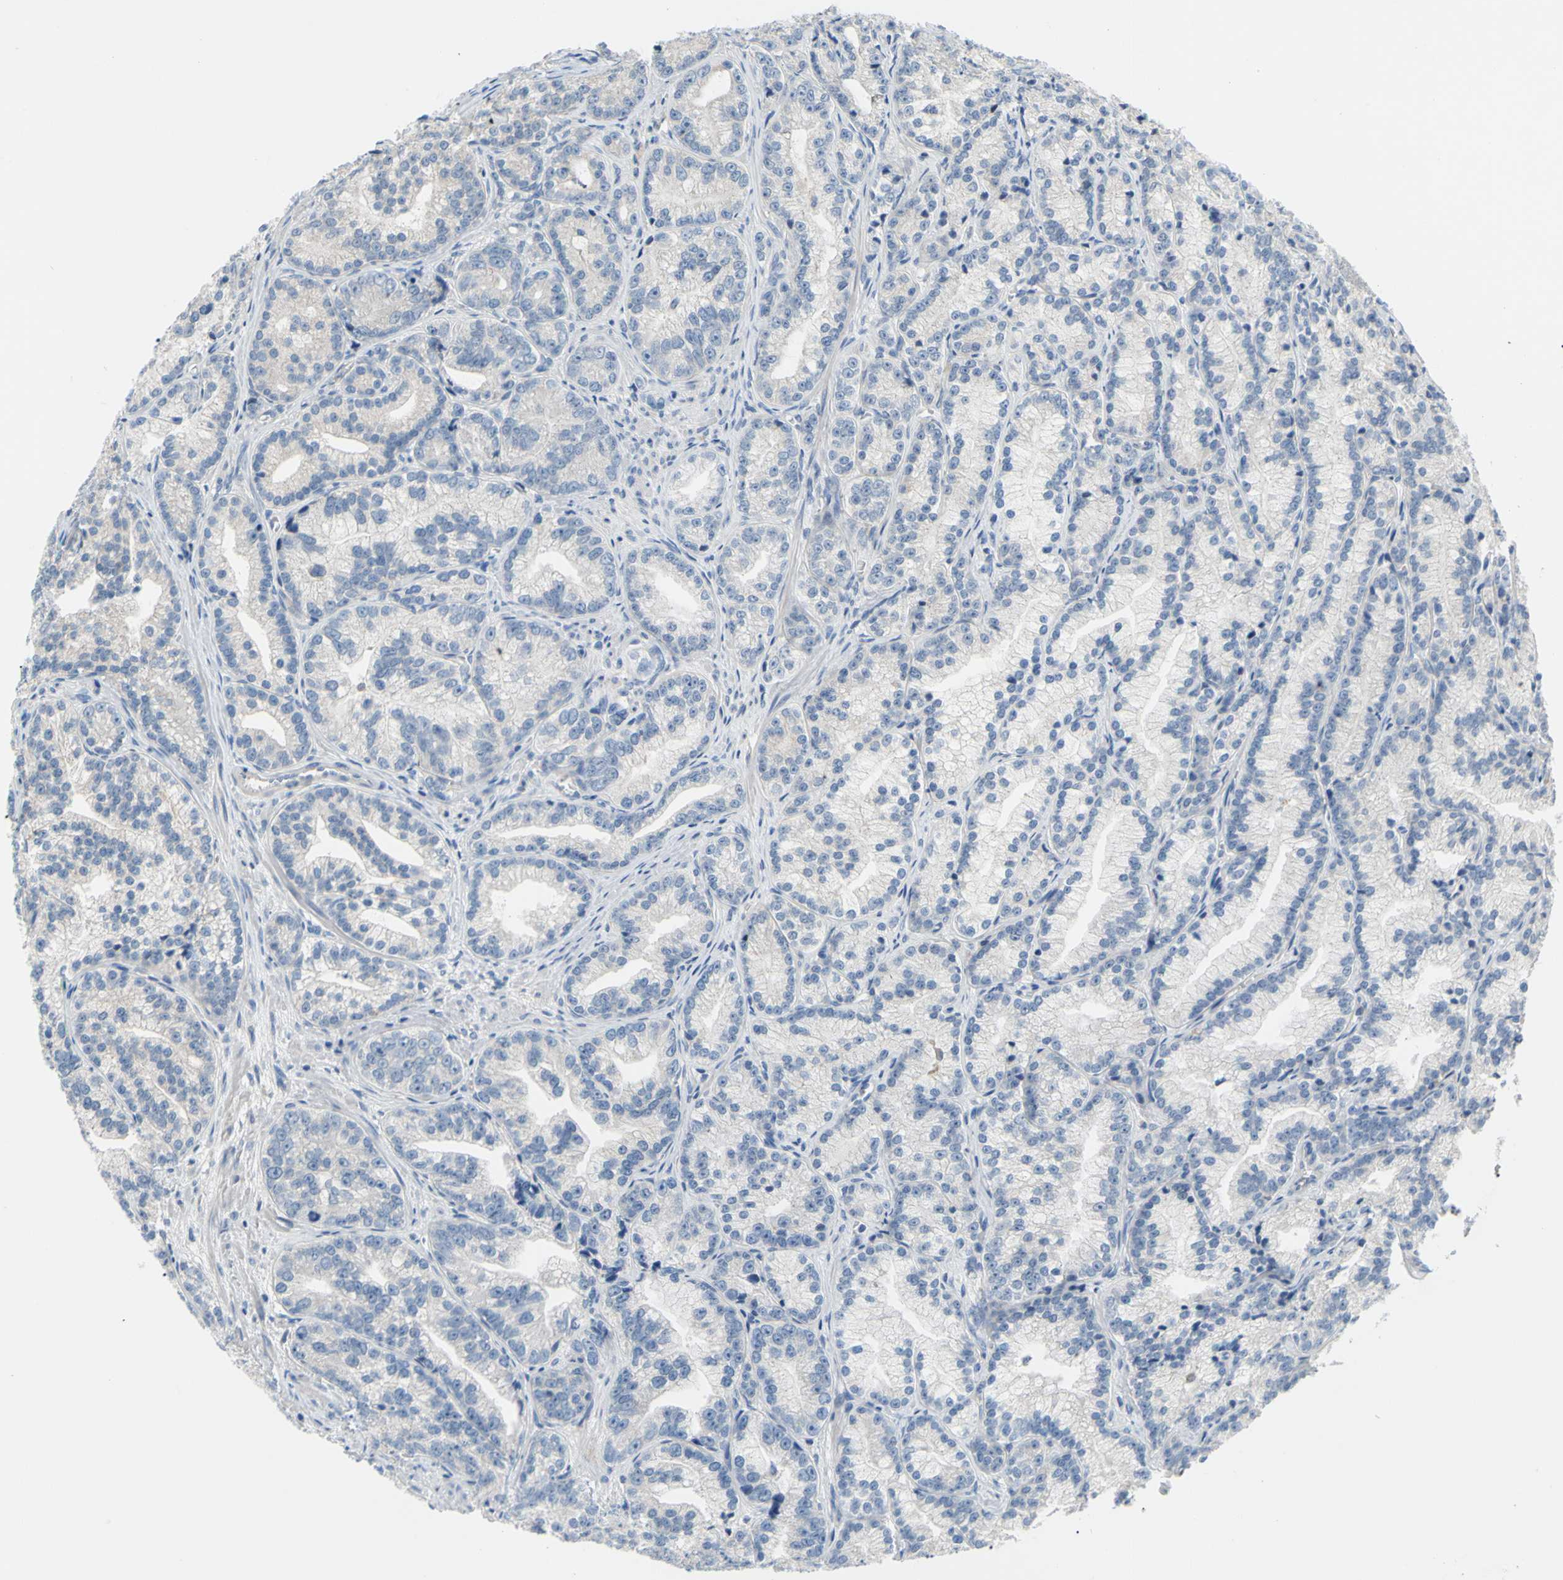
{"staining": {"intensity": "negative", "quantity": "none", "location": "none"}, "tissue": "prostate cancer", "cell_type": "Tumor cells", "image_type": "cancer", "snomed": [{"axis": "morphology", "description": "Adenocarcinoma, Low grade"}, {"axis": "topography", "description": "Prostate"}], "caption": "High power microscopy image of an IHC image of prostate cancer (adenocarcinoma (low-grade)), revealing no significant expression in tumor cells.", "gene": "TMEM59L", "patient": {"sex": "male", "age": 89}}